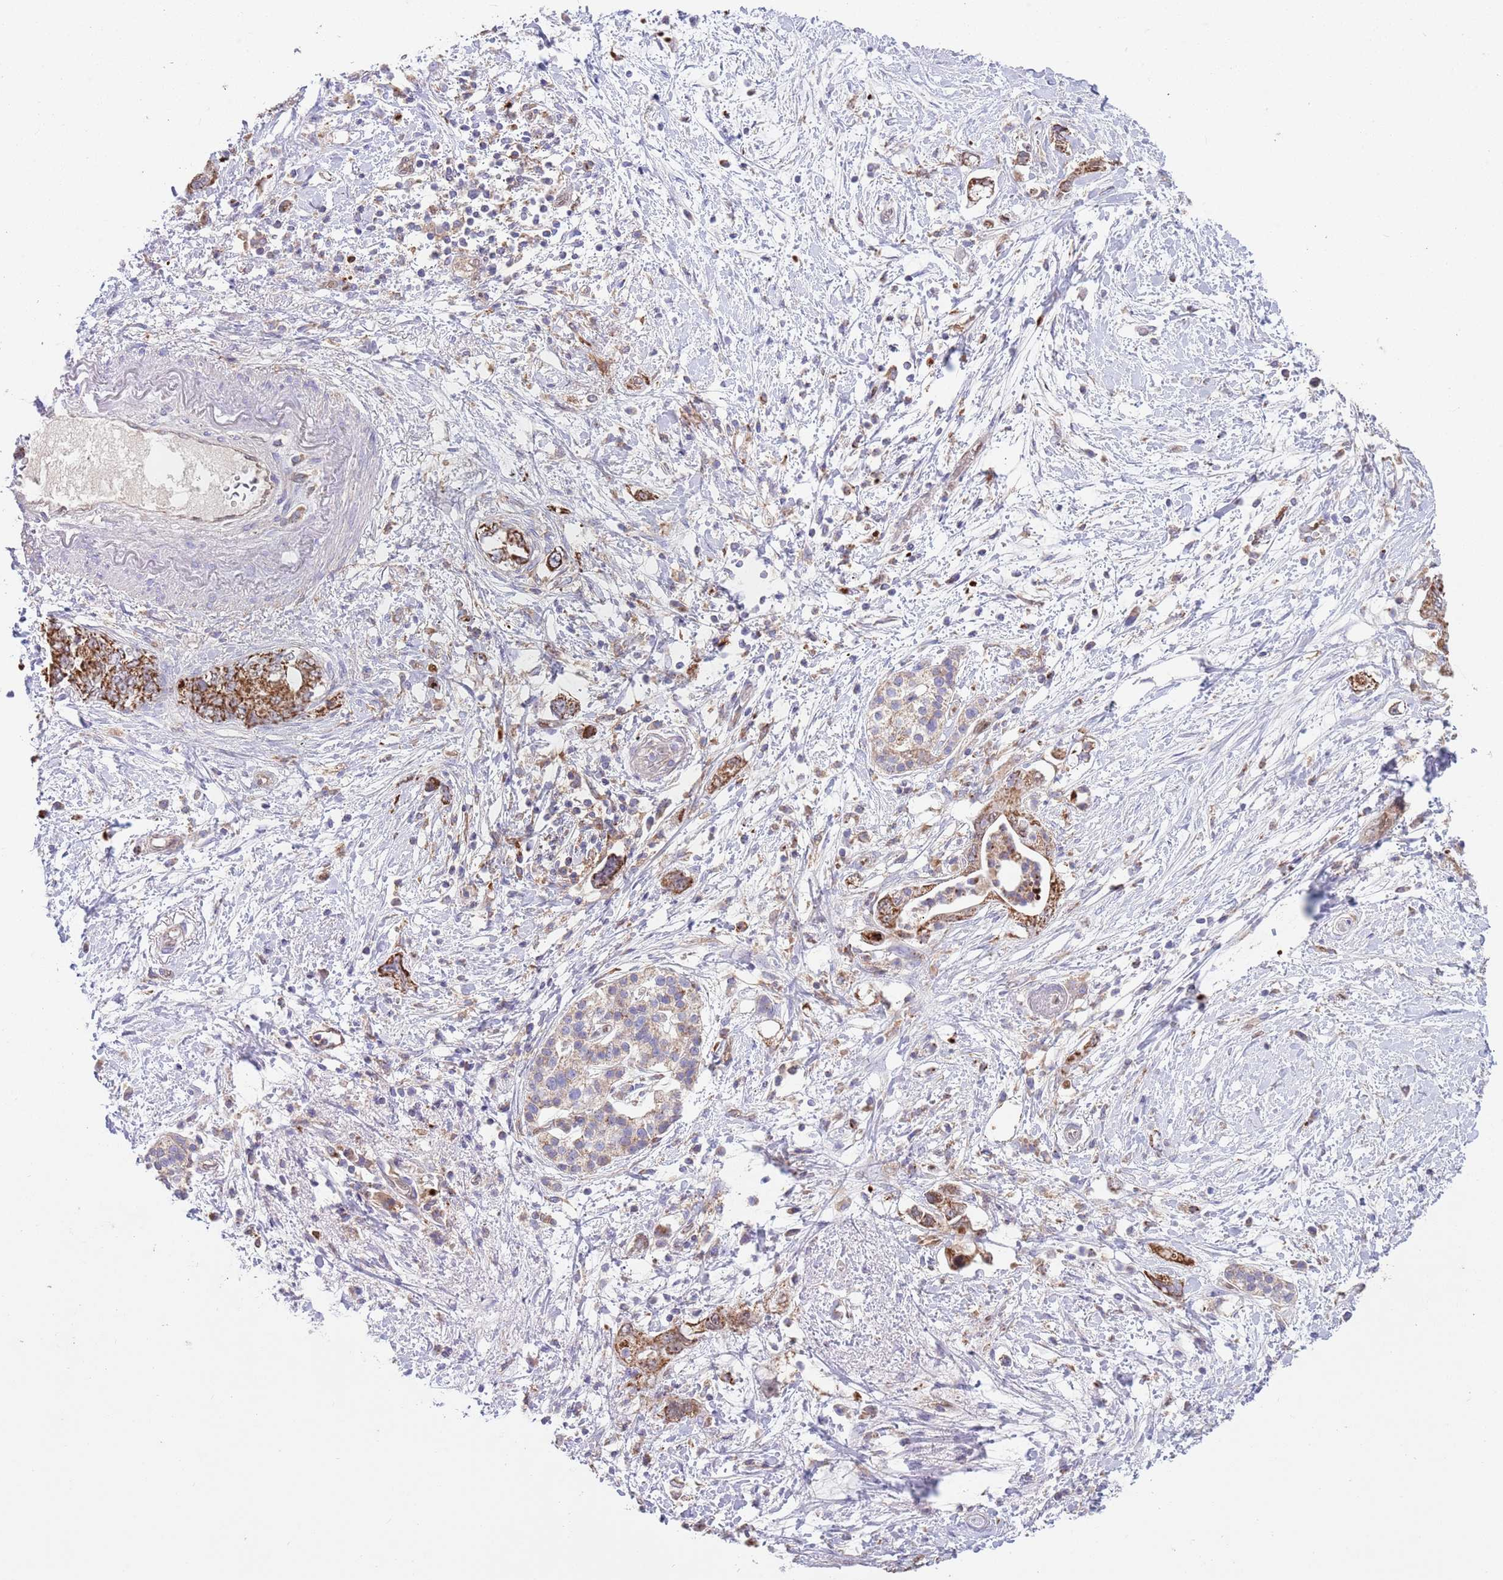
{"staining": {"intensity": "moderate", "quantity": ">75%", "location": "cytoplasmic/membranous"}, "tissue": "pancreatic cancer", "cell_type": "Tumor cells", "image_type": "cancer", "snomed": [{"axis": "morphology", "description": "Adenocarcinoma, NOS"}, {"axis": "topography", "description": "Pancreas"}], "caption": "This photomicrograph reveals immunohistochemistry staining of pancreatic adenocarcinoma, with medium moderate cytoplasmic/membranous expression in approximately >75% of tumor cells.", "gene": "DDT", "patient": {"sex": "female", "age": 73}}